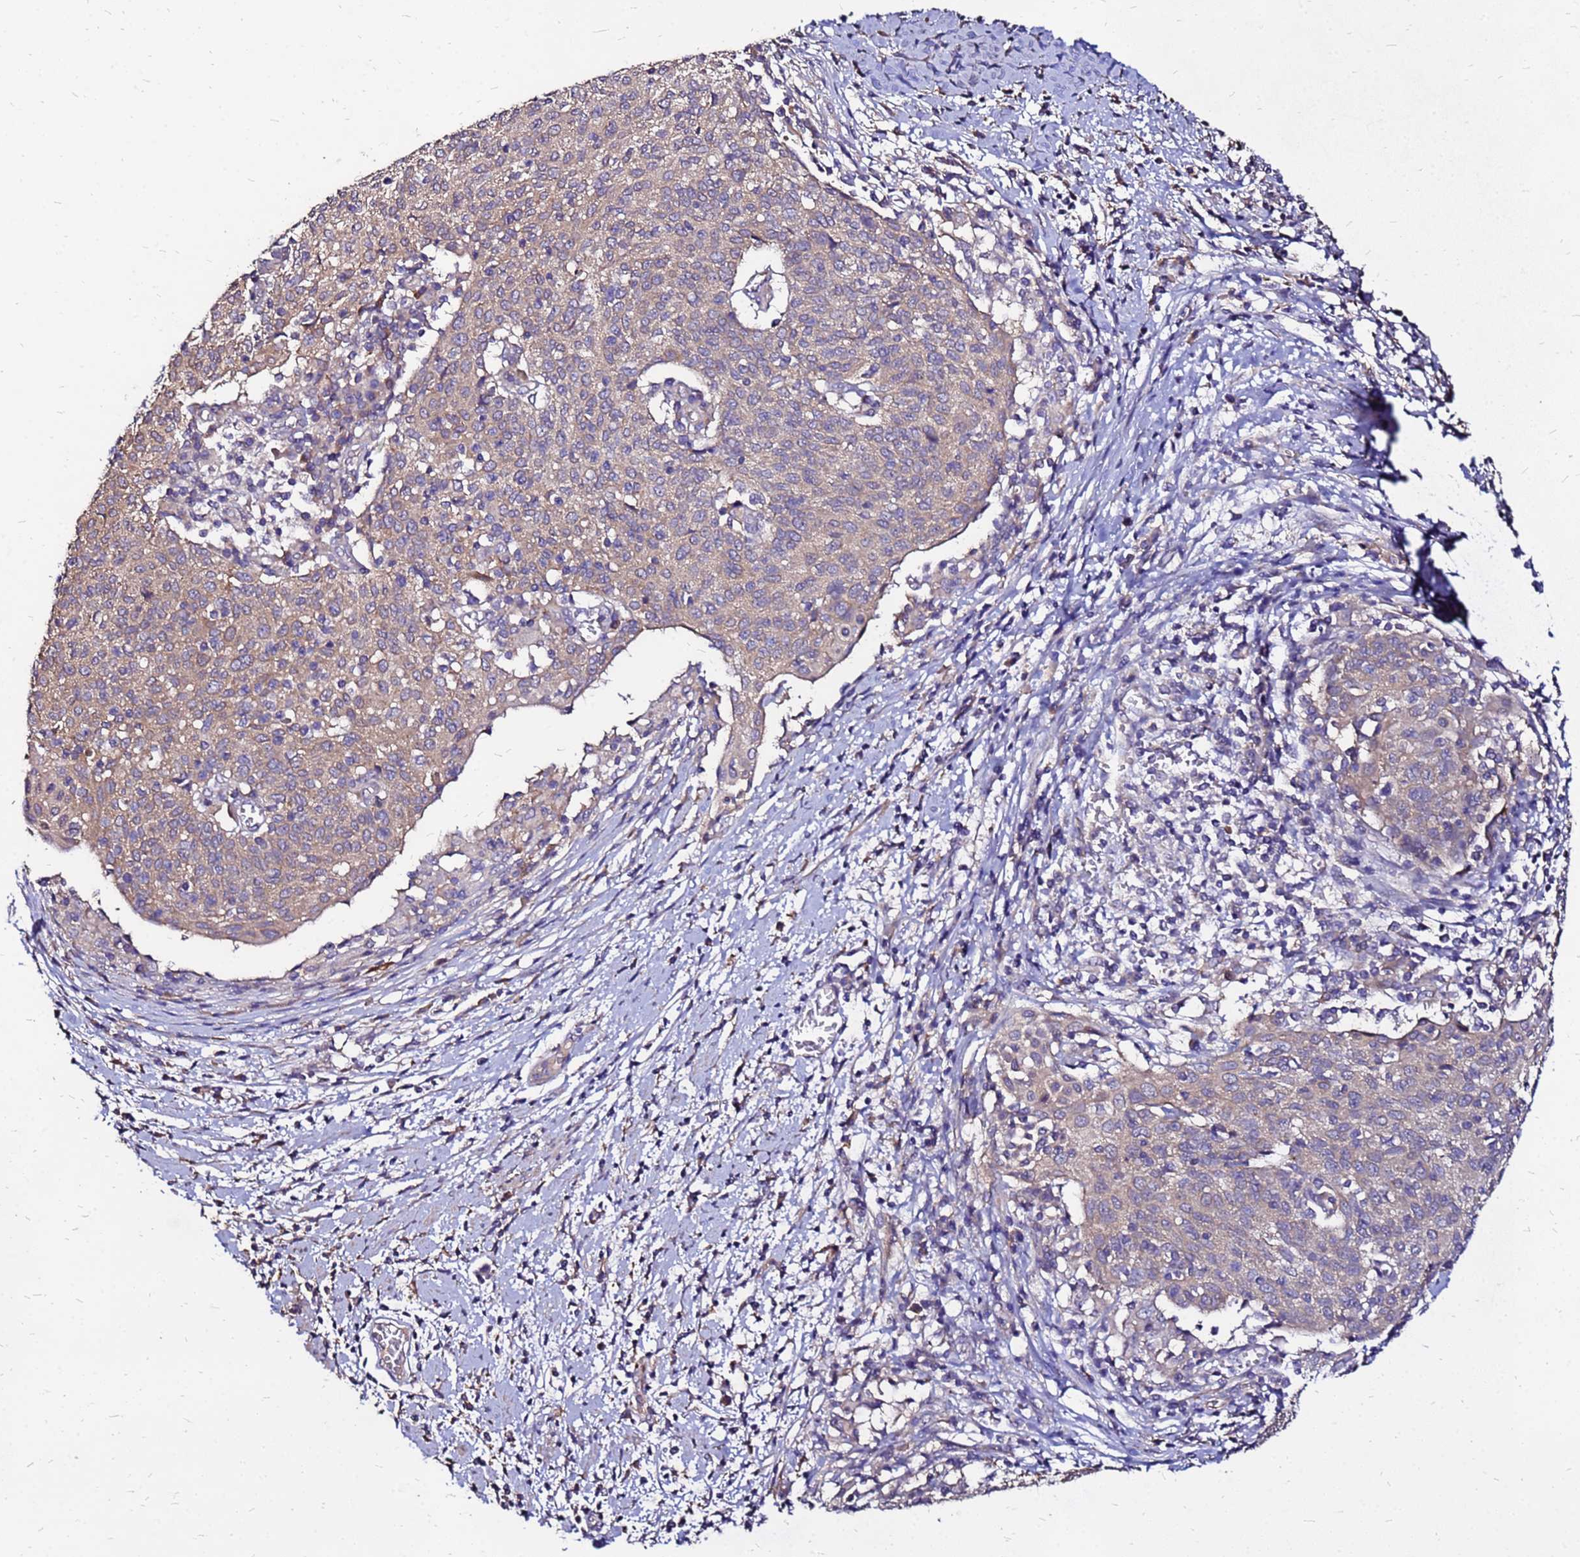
{"staining": {"intensity": "weak", "quantity": "25%-75%", "location": "cytoplasmic/membranous"}, "tissue": "cervical cancer", "cell_type": "Tumor cells", "image_type": "cancer", "snomed": [{"axis": "morphology", "description": "Squamous cell carcinoma, NOS"}, {"axis": "topography", "description": "Cervix"}], "caption": "Cervical squamous cell carcinoma stained for a protein exhibits weak cytoplasmic/membranous positivity in tumor cells.", "gene": "ARHGEF5", "patient": {"sex": "female", "age": 52}}